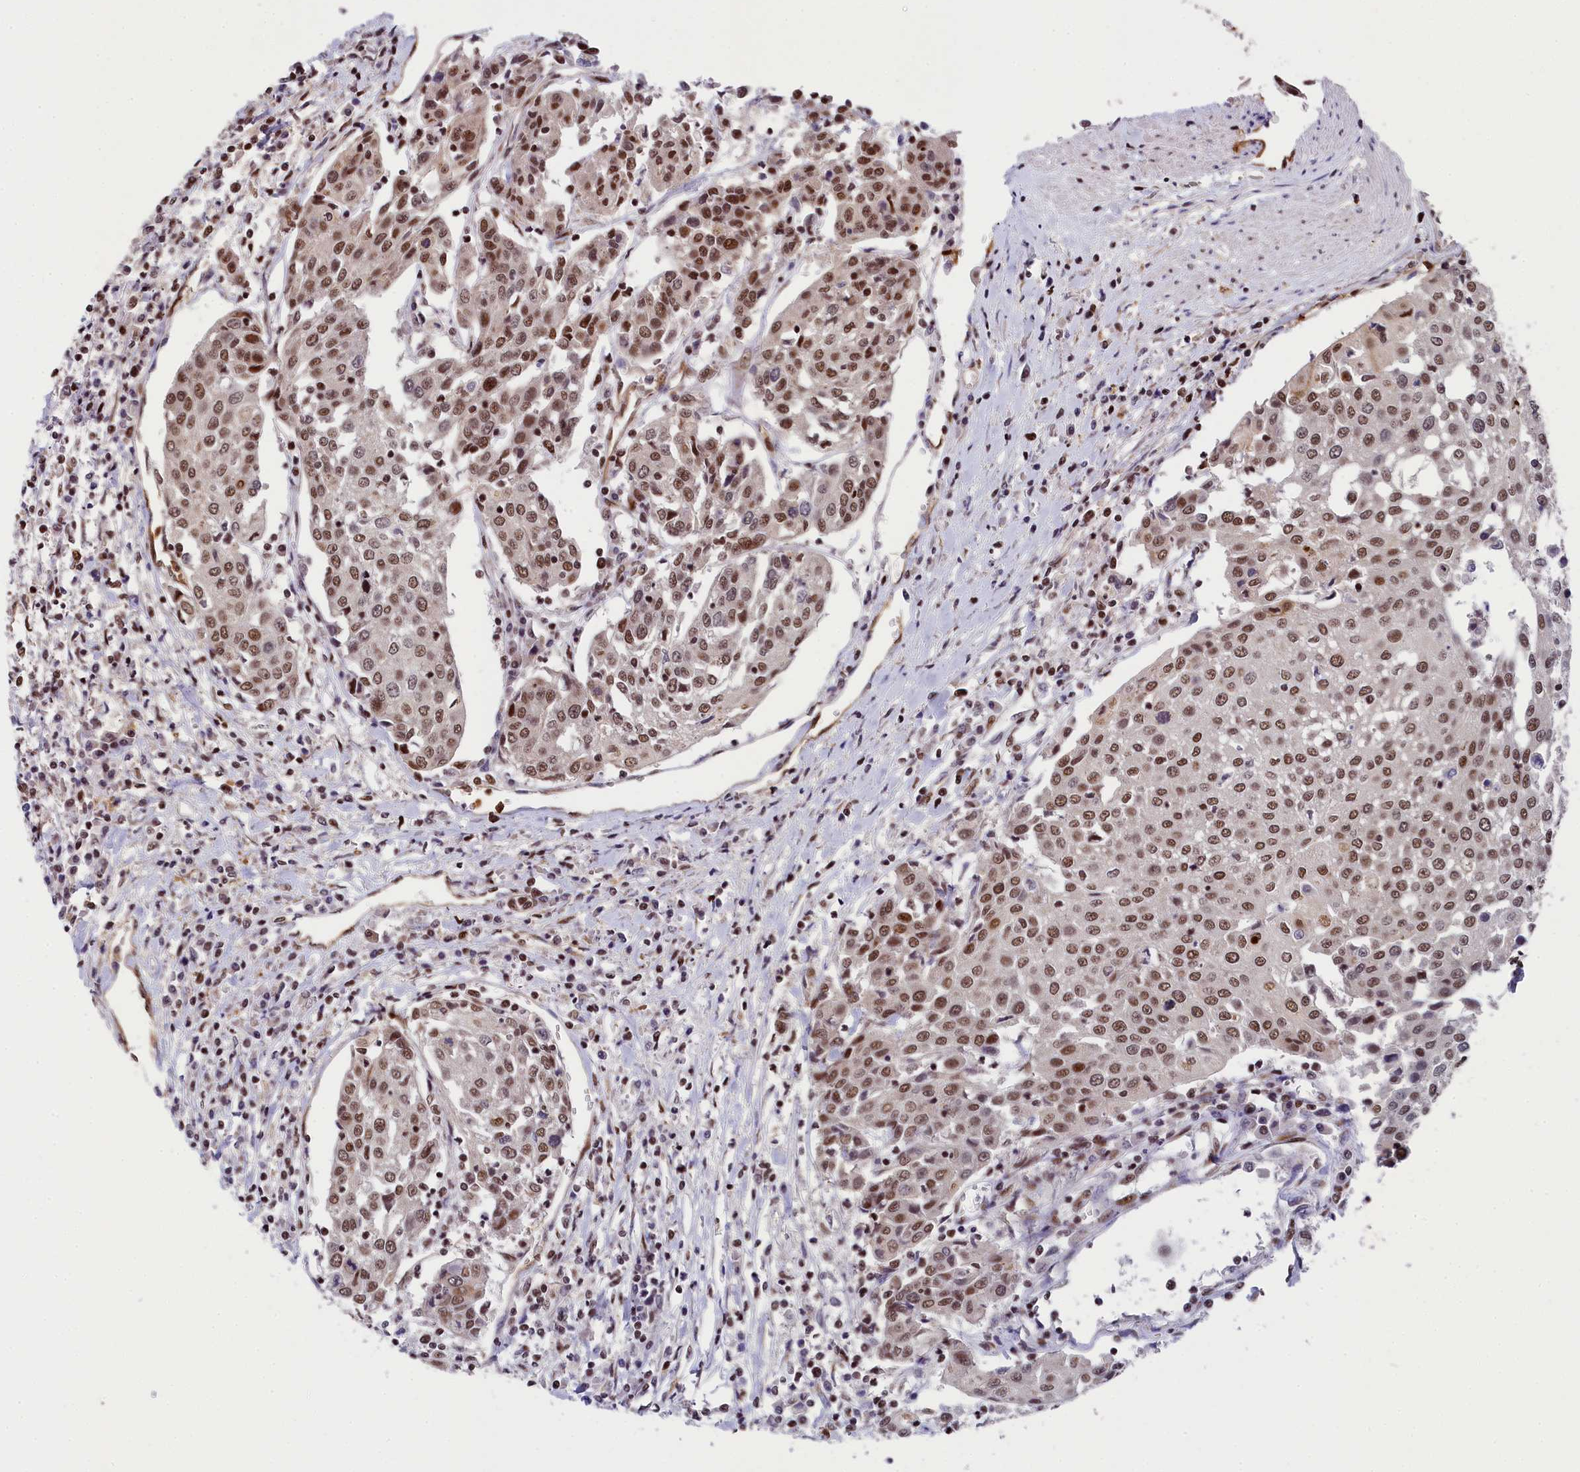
{"staining": {"intensity": "moderate", "quantity": ">75%", "location": "nuclear"}, "tissue": "urothelial cancer", "cell_type": "Tumor cells", "image_type": "cancer", "snomed": [{"axis": "morphology", "description": "Urothelial carcinoma, High grade"}, {"axis": "topography", "description": "Urinary bladder"}], "caption": "The histopathology image displays a brown stain indicating the presence of a protein in the nuclear of tumor cells in urothelial cancer.", "gene": "ADIG", "patient": {"sex": "female", "age": 85}}